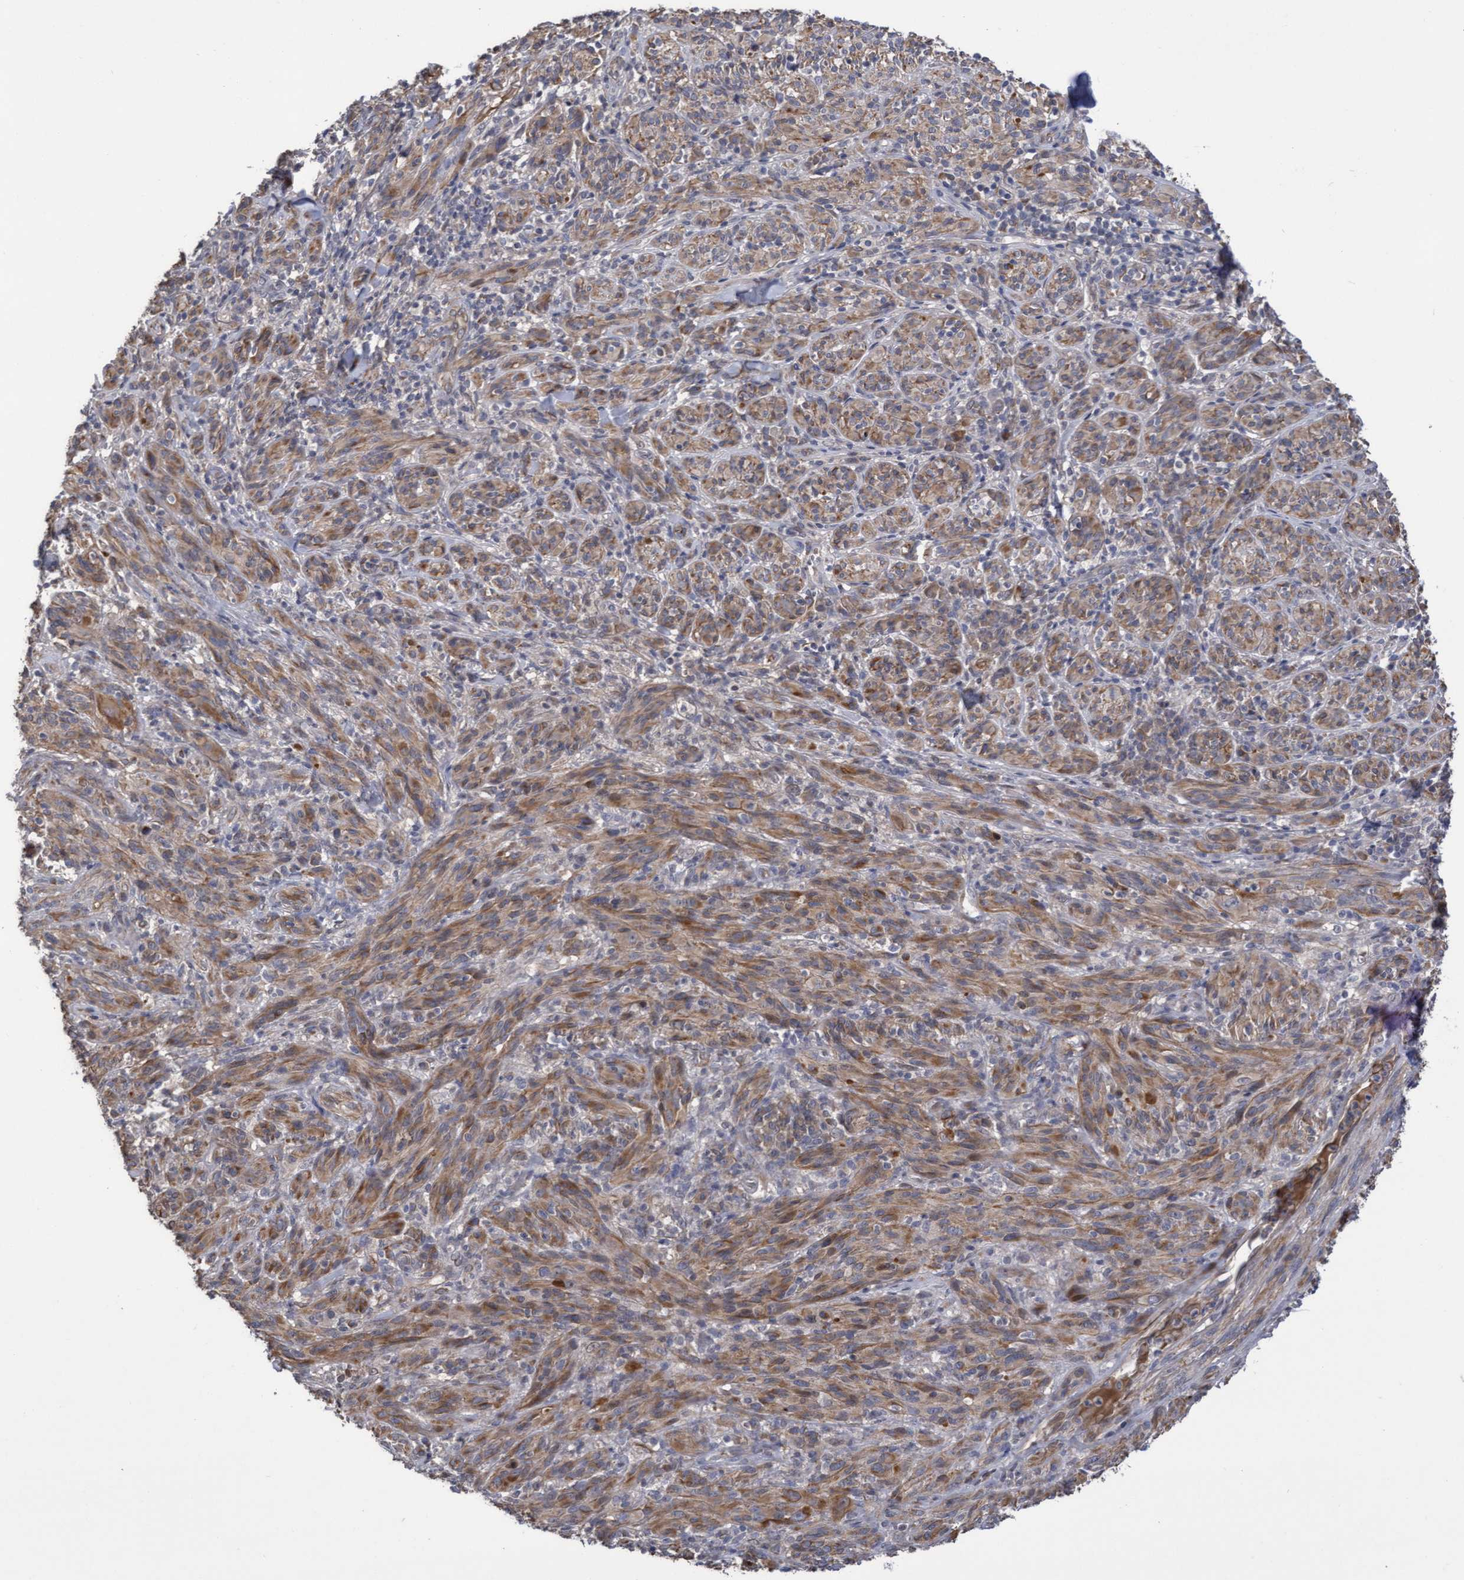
{"staining": {"intensity": "negative", "quantity": "none", "location": "none"}, "tissue": "melanoma", "cell_type": "Tumor cells", "image_type": "cancer", "snomed": [{"axis": "morphology", "description": "Malignant melanoma, NOS"}, {"axis": "topography", "description": "Skin of head"}], "caption": "Human malignant melanoma stained for a protein using IHC reveals no expression in tumor cells.", "gene": "COBL", "patient": {"sex": "male", "age": 96}}